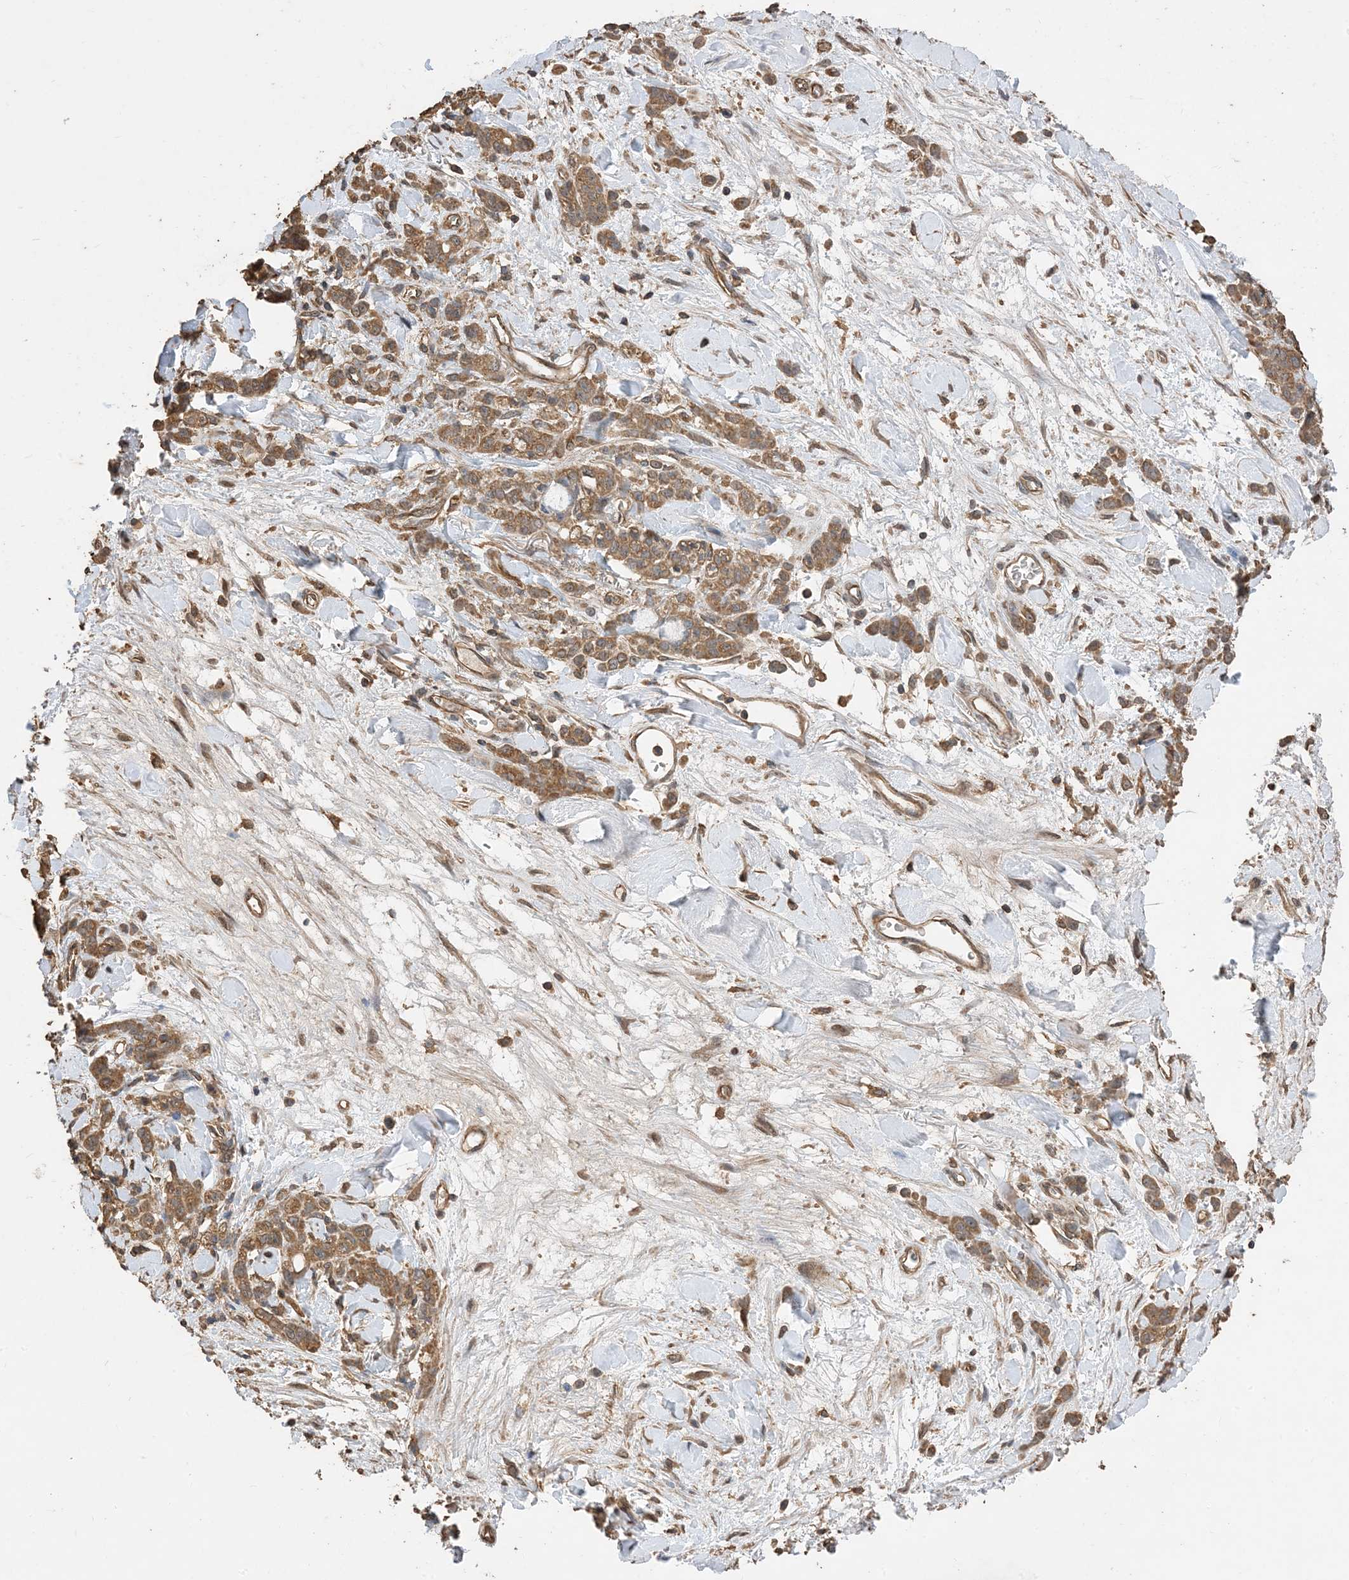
{"staining": {"intensity": "moderate", "quantity": ">75%", "location": "cytoplasmic/membranous"}, "tissue": "stomach cancer", "cell_type": "Tumor cells", "image_type": "cancer", "snomed": [{"axis": "morphology", "description": "Normal tissue, NOS"}, {"axis": "morphology", "description": "Adenocarcinoma, NOS"}, {"axis": "topography", "description": "Stomach"}], "caption": "A brown stain shows moderate cytoplasmic/membranous staining of a protein in stomach adenocarcinoma tumor cells. The protein of interest is shown in brown color, while the nuclei are stained blue.", "gene": "ZKSCAN5", "patient": {"sex": "male", "age": 82}}